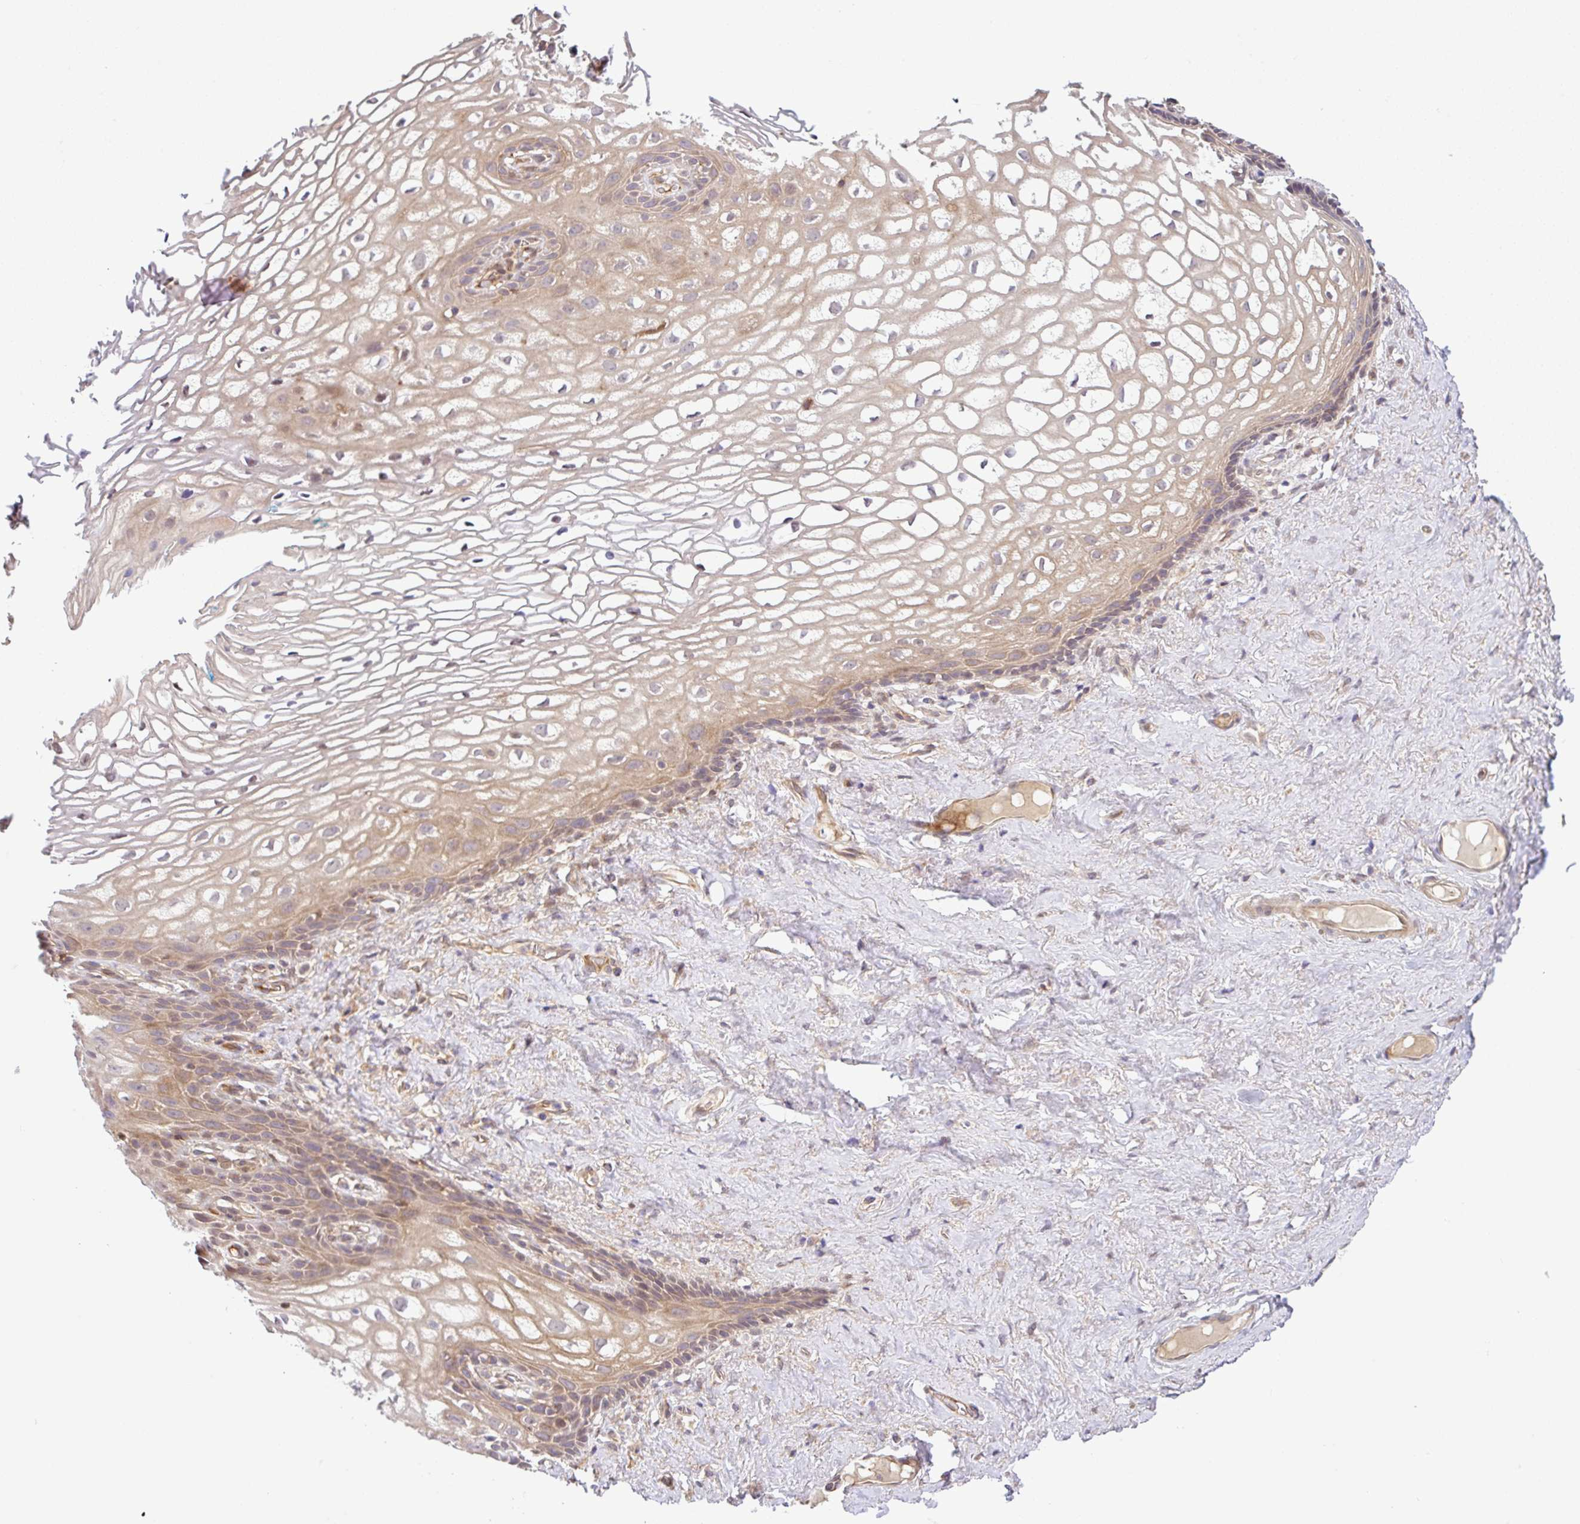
{"staining": {"intensity": "moderate", "quantity": "25%-75%", "location": "cytoplasmic/membranous"}, "tissue": "vagina", "cell_type": "Squamous epithelial cells", "image_type": "normal", "snomed": [{"axis": "morphology", "description": "Normal tissue, NOS"}, {"axis": "morphology", "description": "Adenocarcinoma, NOS"}, {"axis": "topography", "description": "Rectum"}, {"axis": "topography", "description": "Vagina"}, {"axis": "topography", "description": "Peripheral nerve tissue"}], "caption": "Squamous epithelial cells display medium levels of moderate cytoplasmic/membranous staining in approximately 25%-75% of cells in unremarkable human vagina.", "gene": "UBE4A", "patient": {"sex": "female", "age": 71}}